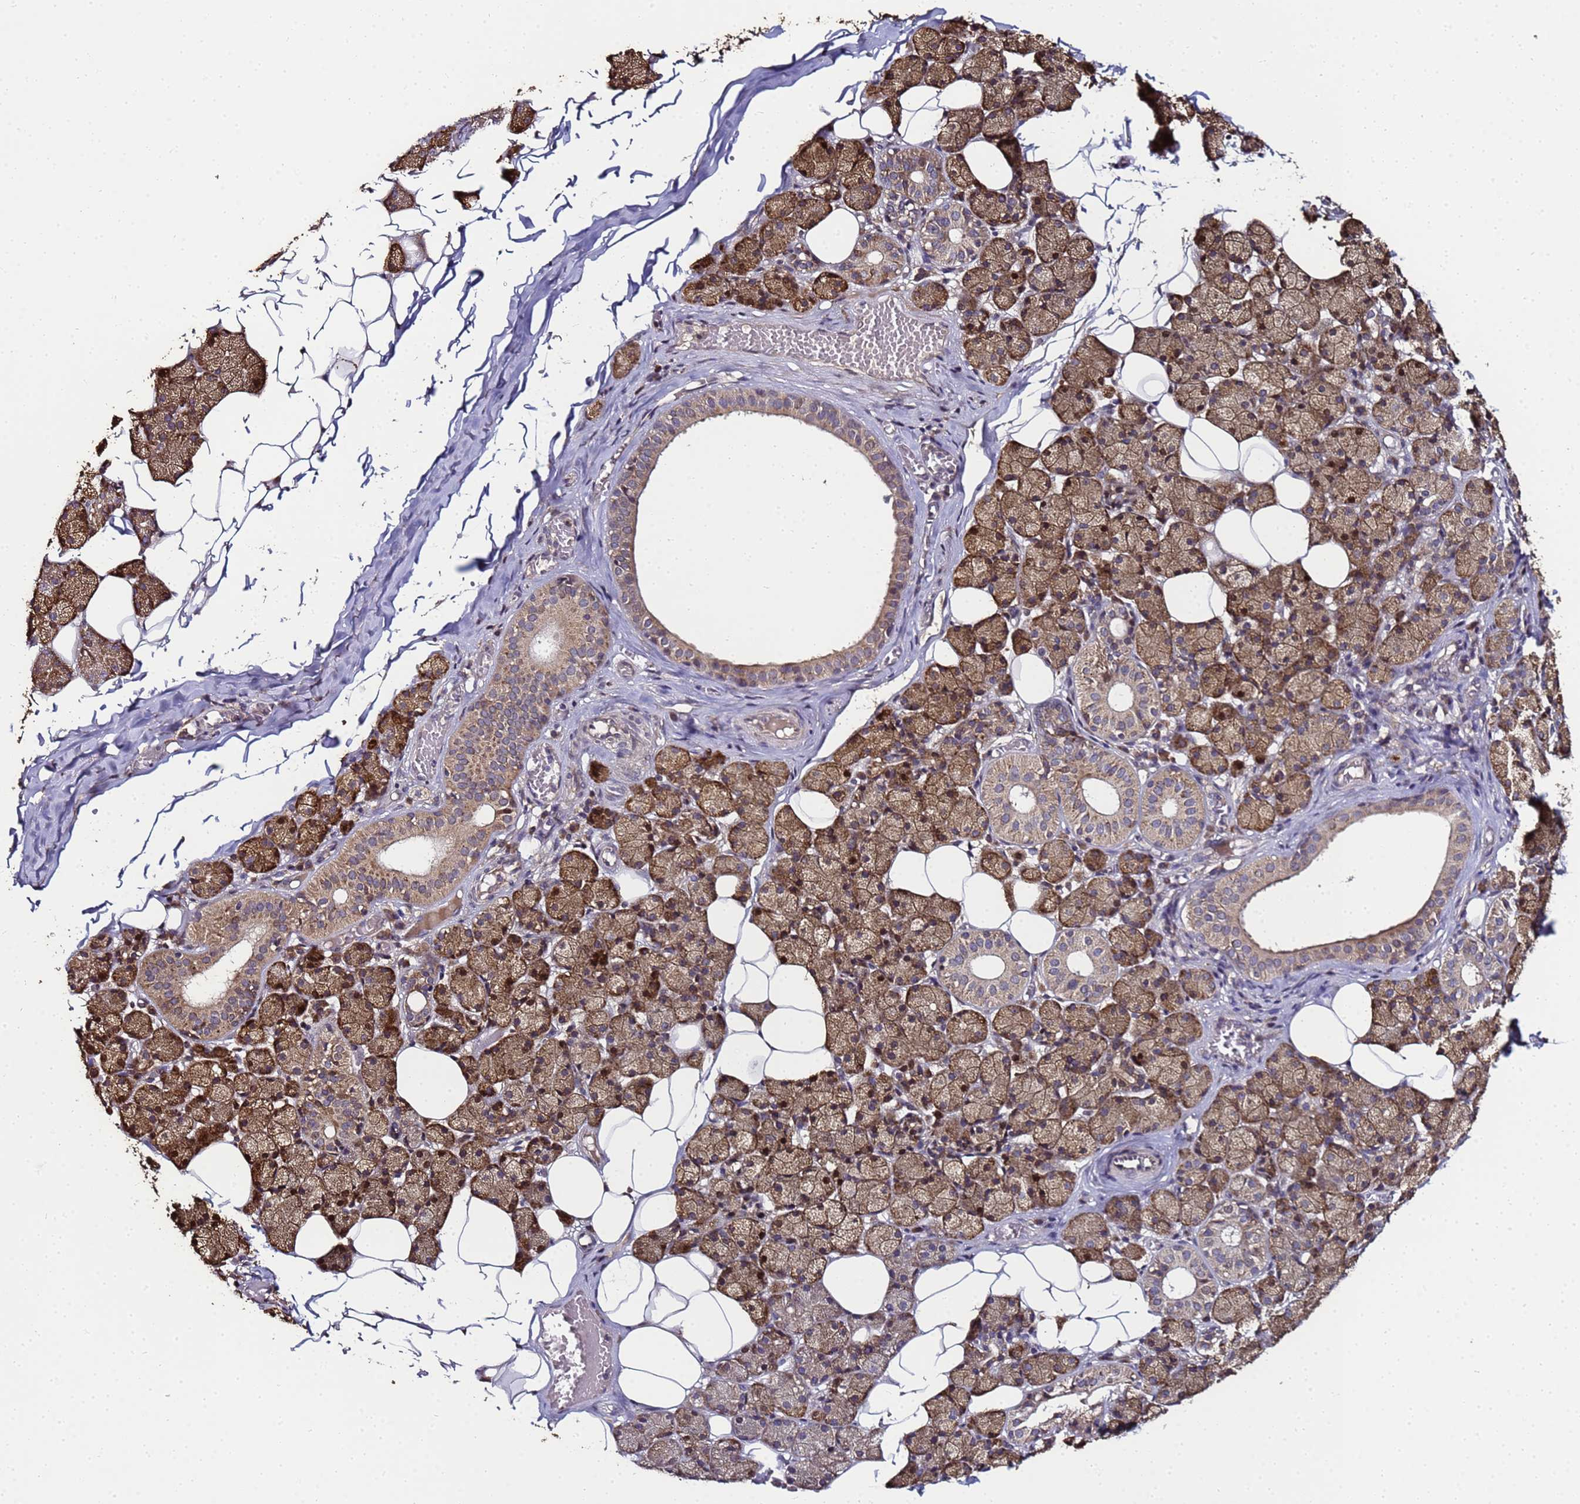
{"staining": {"intensity": "moderate", "quantity": "25%-75%", "location": "cytoplasmic/membranous"}, "tissue": "salivary gland", "cell_type": "Glandular cells", "image_type": "normal", "snomed": [{"axis": "morphology", "description": "Normal tissue, NOS"}, {"axis": "topography", "description": "Salivary gland"}], "caption": "Glandular cells display medium levels of moderate cytoplasmic/membranous positivity in about 25%-75% of cells in unremarkable human salivary gland.", "gene": "ANKRD17", "patient": {"sex": "female", "age": 33}}